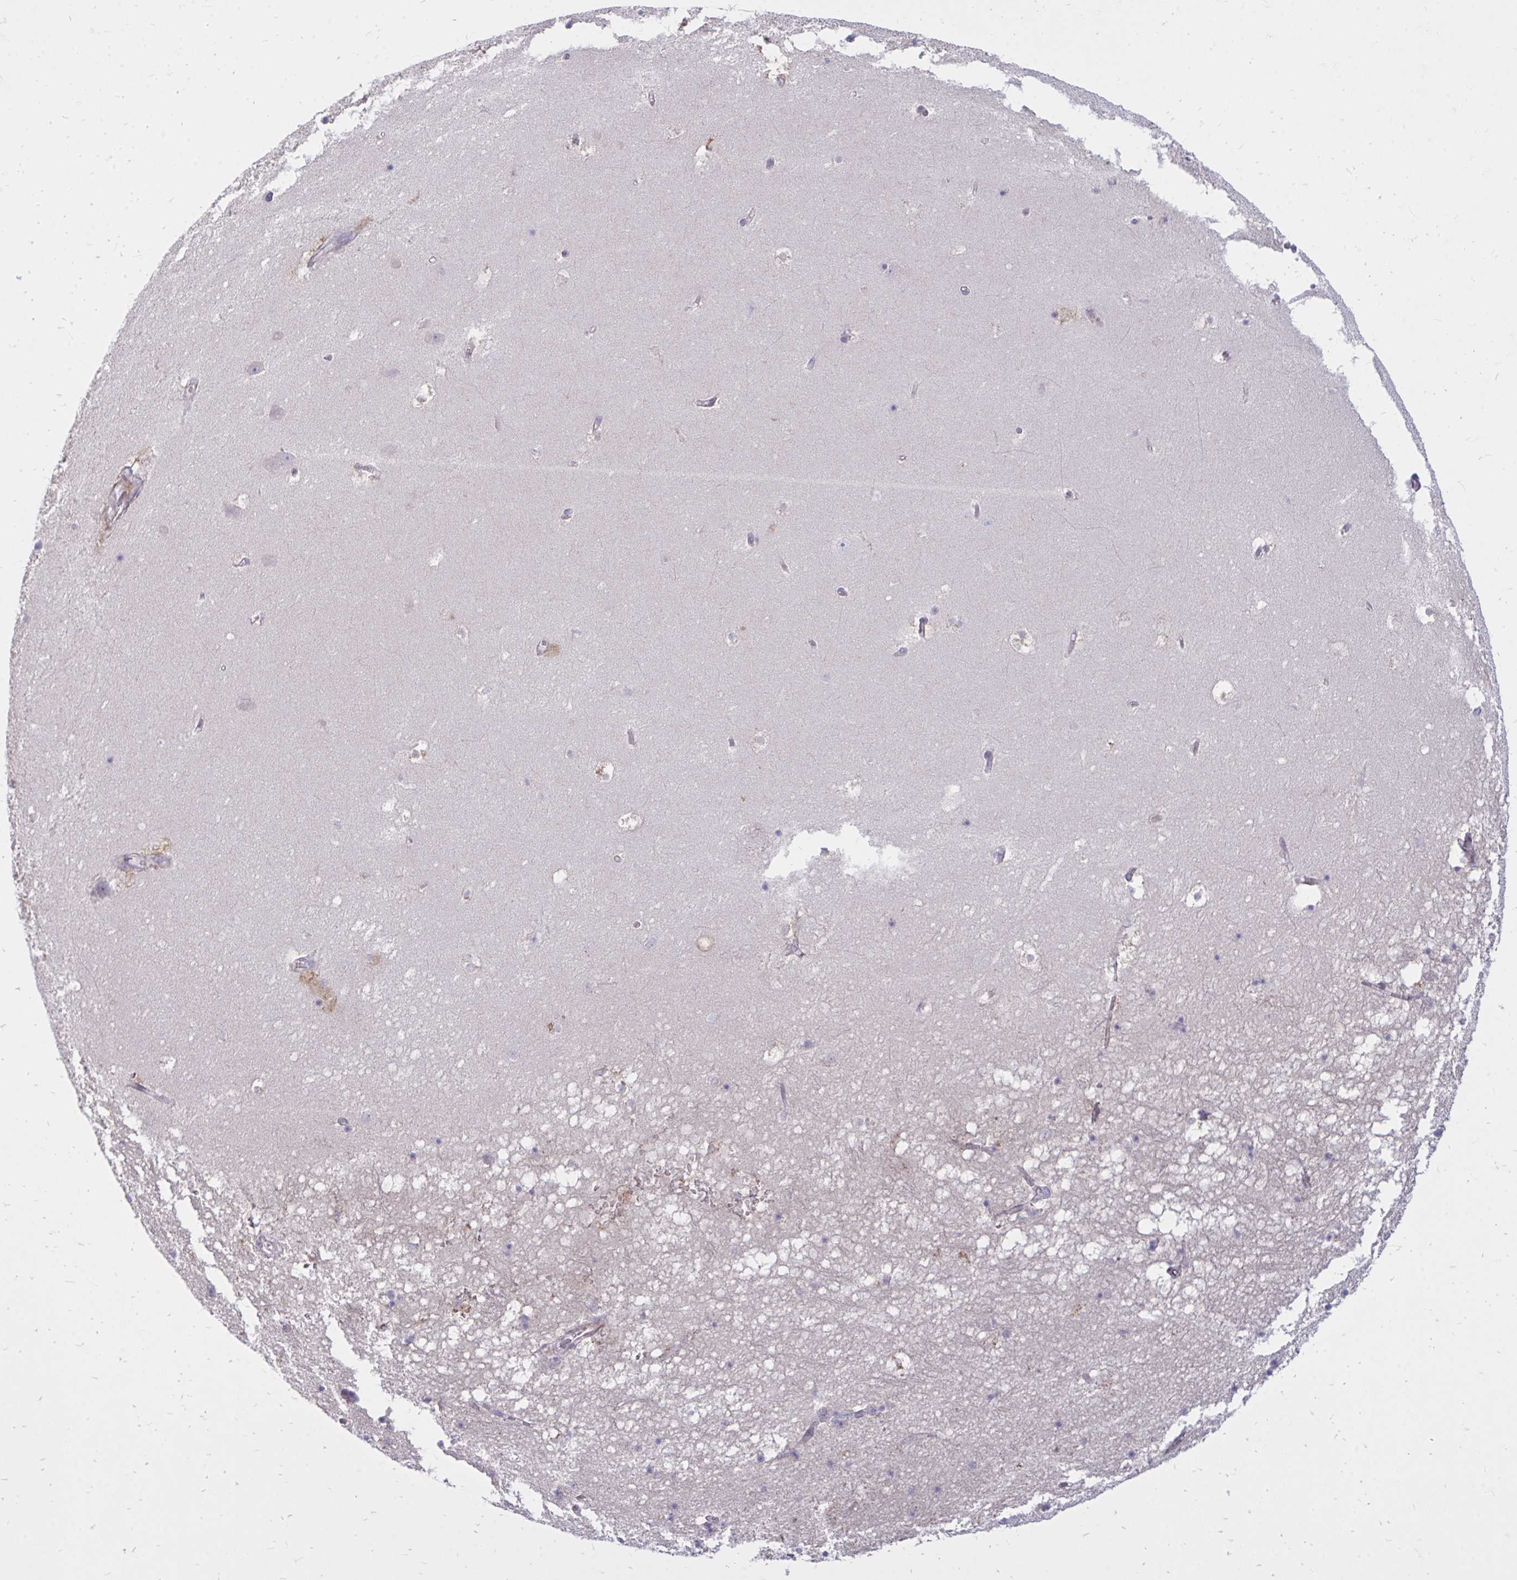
{"staining": {"intensity": "negative", "quantity": "none", "location": "none"}, "tissue": "hippocampus", "cell_type": "Glial cells", "image_type": "normal", "snomed": [{"axis": "morphology", "description": "Normal tissue, NOS"}, {"axis": "topography", "description": "Hippocampus"}], "caption": "This is an immunohistochemistry image of unremarkable human hippocampus. There is no staining in glial cells.", "gene": "RAB6A", "patient": {"sex": "male", "age": 58}}